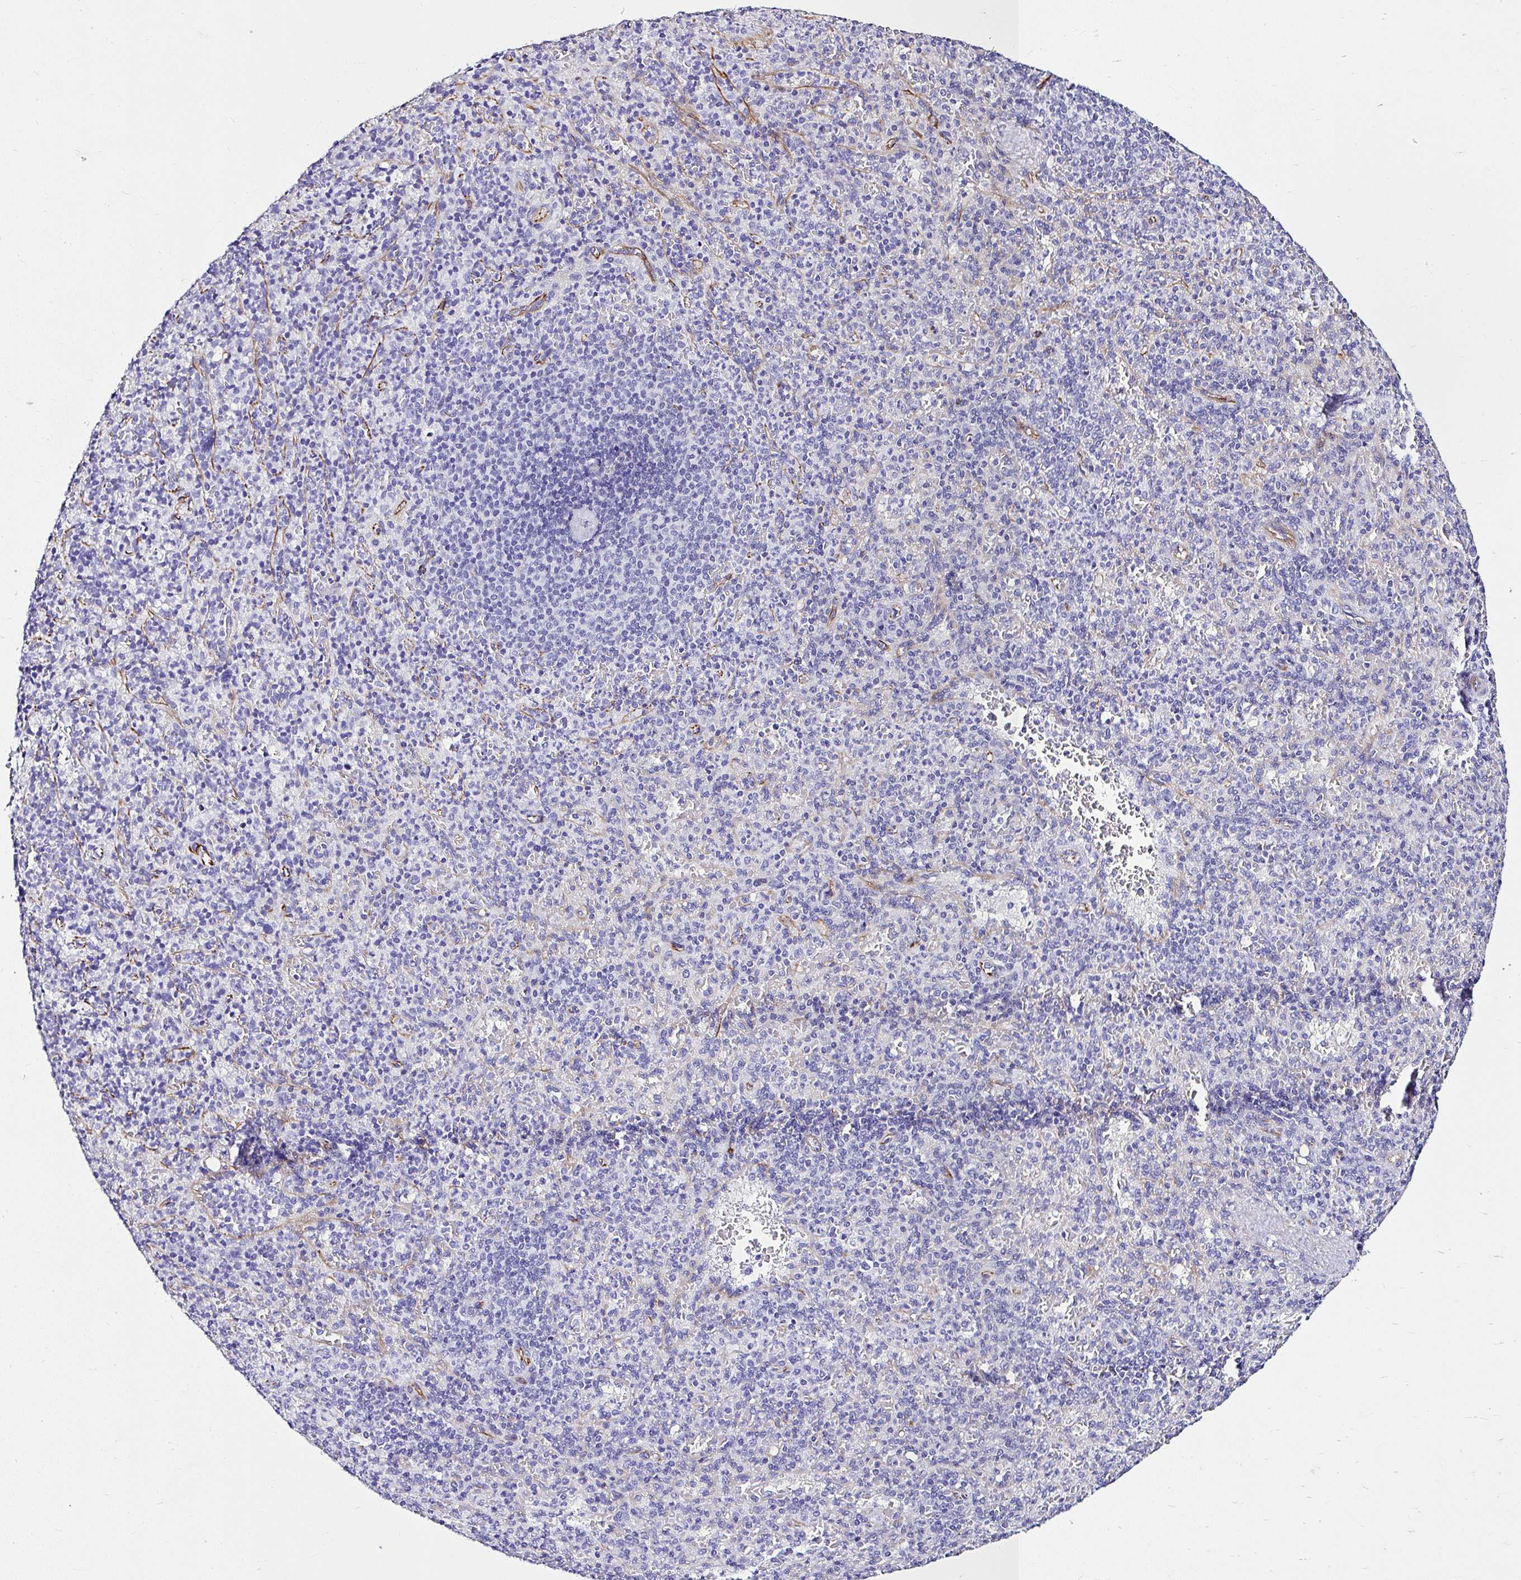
{"staining": {"intensity": "negative", "quantity": "none", "location": "none"}, "tissue": "spleen", "cell_type": "Cells in red pulp", "image_type": "normal", "snomed": [{"axis": "morphology", "description": "Normal tissue, NOS"}, {"axis": "topography", "description": "Spleen"}], "caption": "Immunohistochemical staining of benign spleen reveals no significant positivity in cells in red pulp.", "gene": "DEPDC5", "patient": {"sex": "female", "age": 74}}